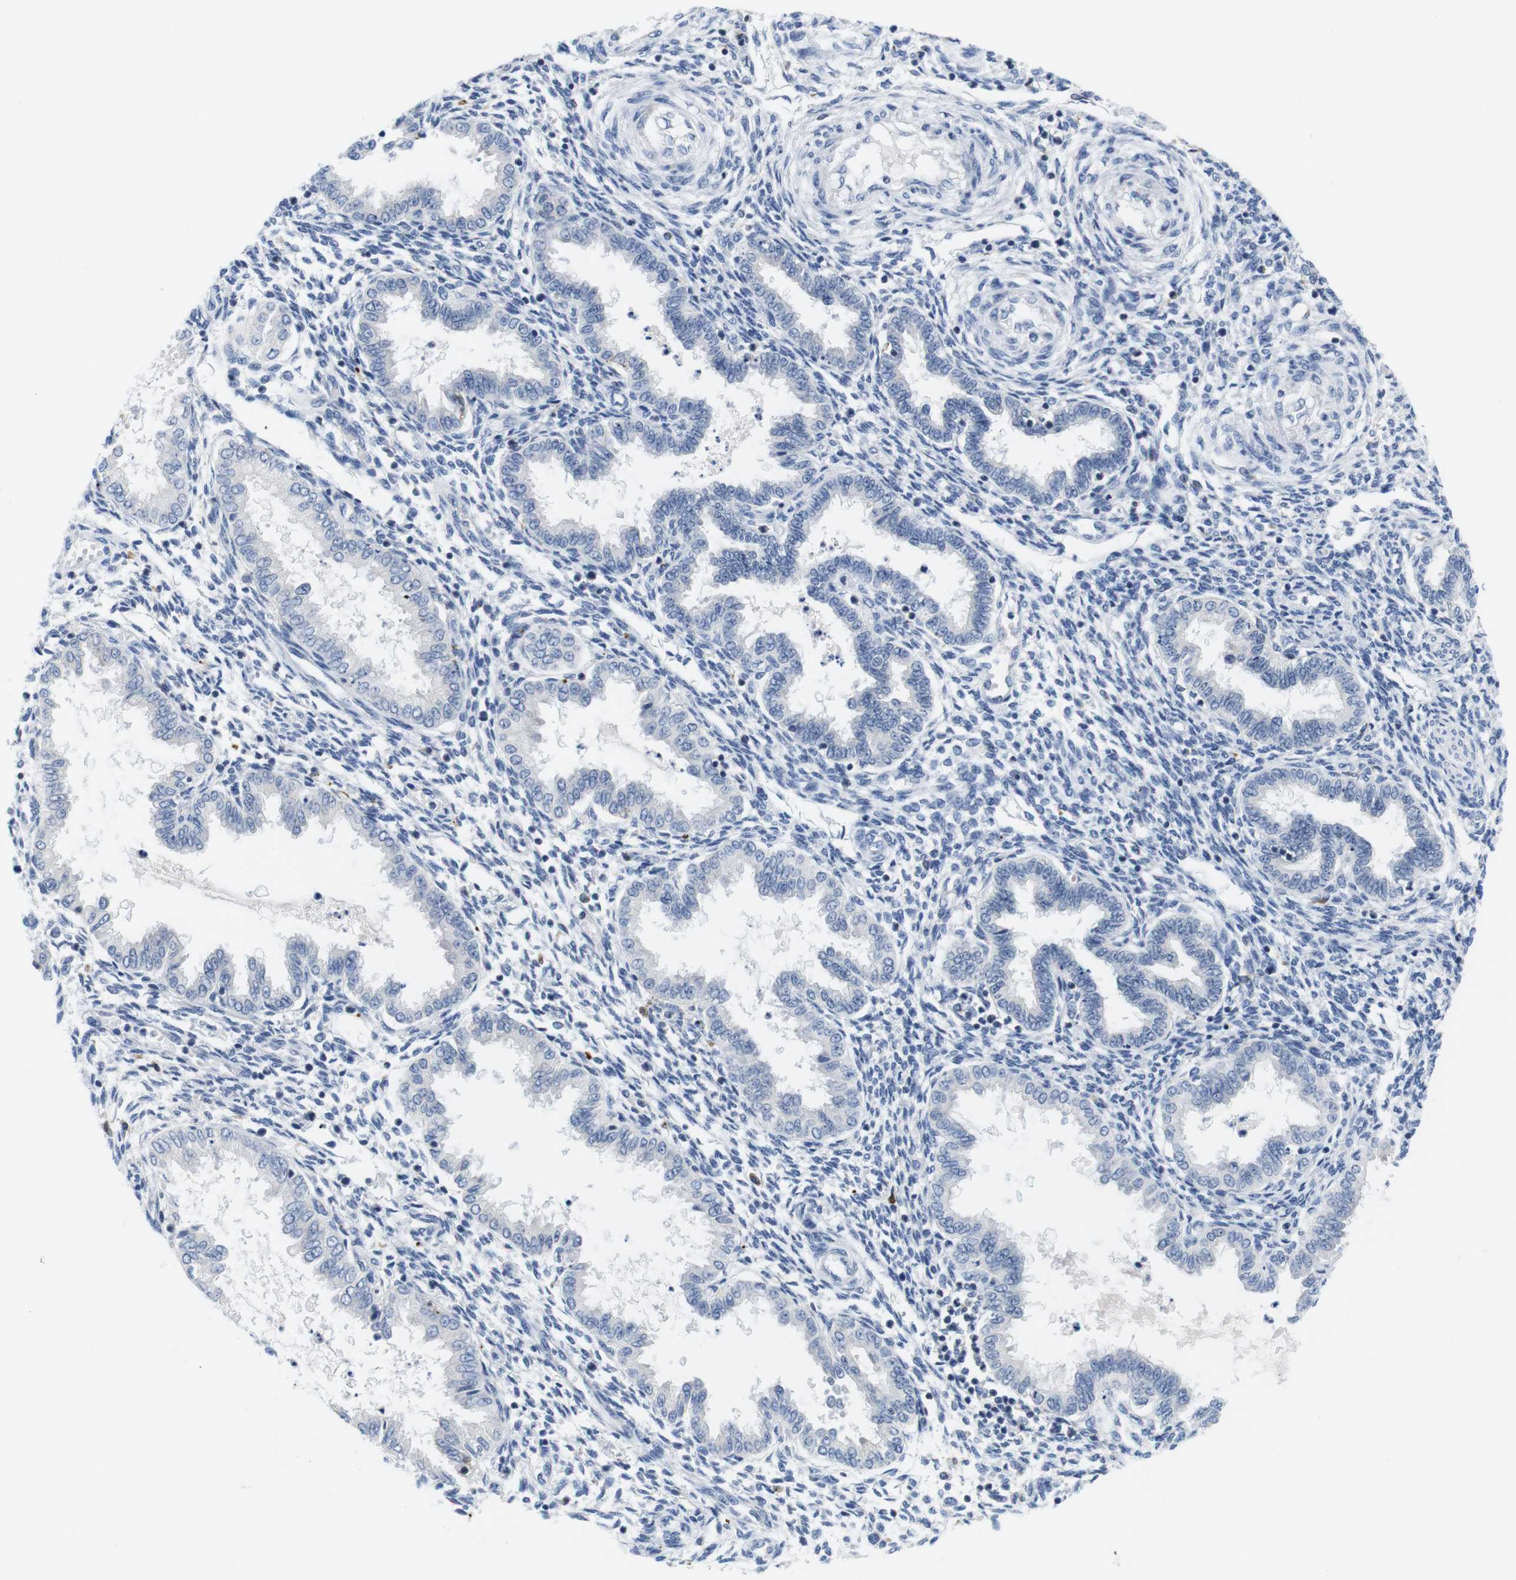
{"staining": {"intensity": "negative", "quantity": "none", "location": "none"}, "tissue": "endometrium", "cell_type": "Cells in endometrial stroma", "image_type": "normal", "snomed": [{"axis": "morphology", "description": "Normal tissue, NOS"}, {"axis": "topography", "description": "Endometrium"}], "caption": "IHC image of unremarkable human endometrium stained for a protein (brown), which reveals no expression in cells in endometrial stroma.", "gene": "CNGA2", "patient": {"sex": "female", "age": 33}}